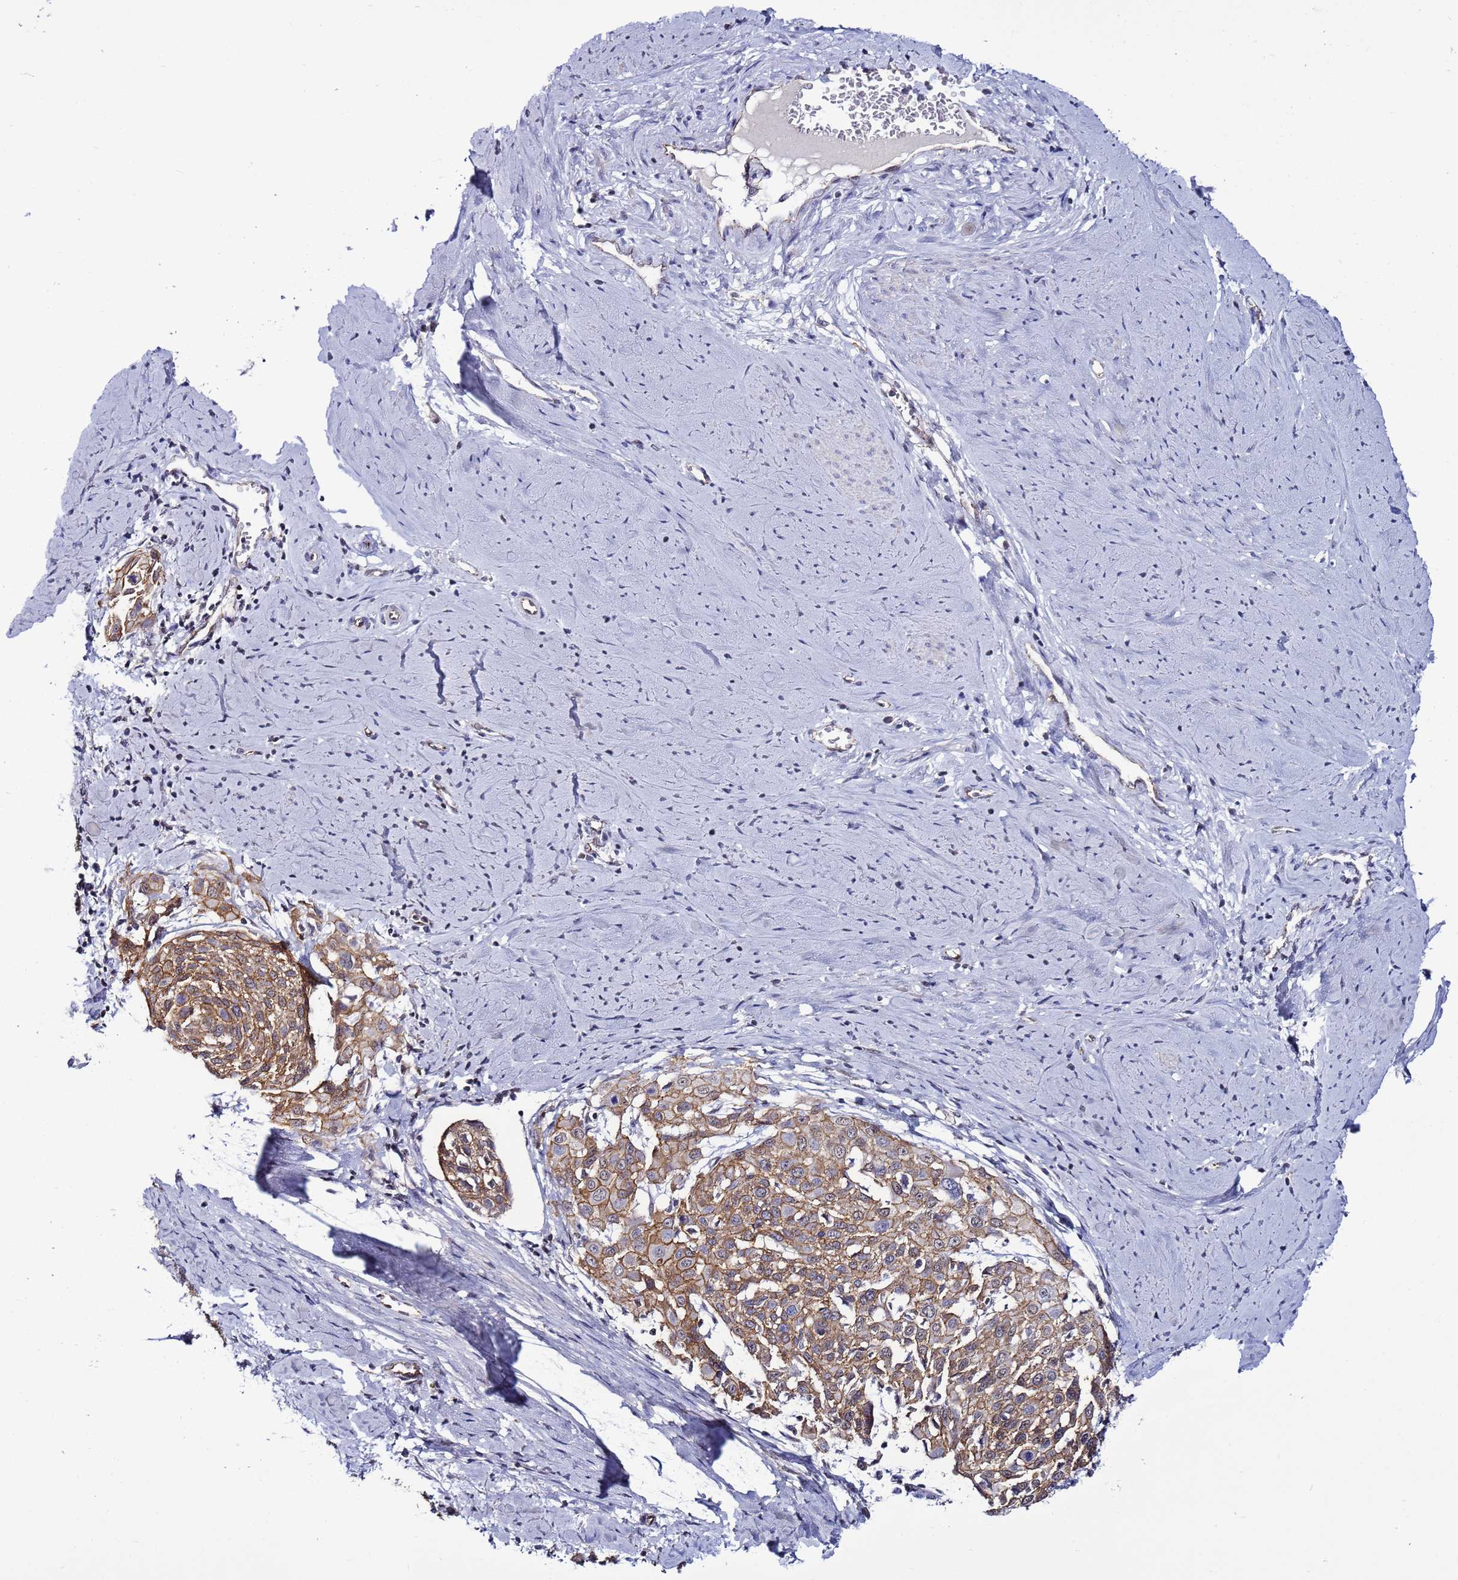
{"staining": {"intensity": "moderate", "quantity": ">75%", "location": "cytoplasmic/membranous,nuclear"}, "tissue": "cervical cancer", "cell_type": "Tumor cells", "image_type": "cancer", "snomed": [{"axis": "morphology", "description": "Squamous cell carcinoma, NOS"}, {"axis": "topography", "description": "Cervix"}], "caption": "Squamous cell carcinoma (cervical) was stained to show a protein in brown. There is medium levels of moderate cytoplasmic/membranous and nuclear staining in about >75% of tumor cells.", "gene": "TENM3", "patient": {"sex": "female", "age": 44}}